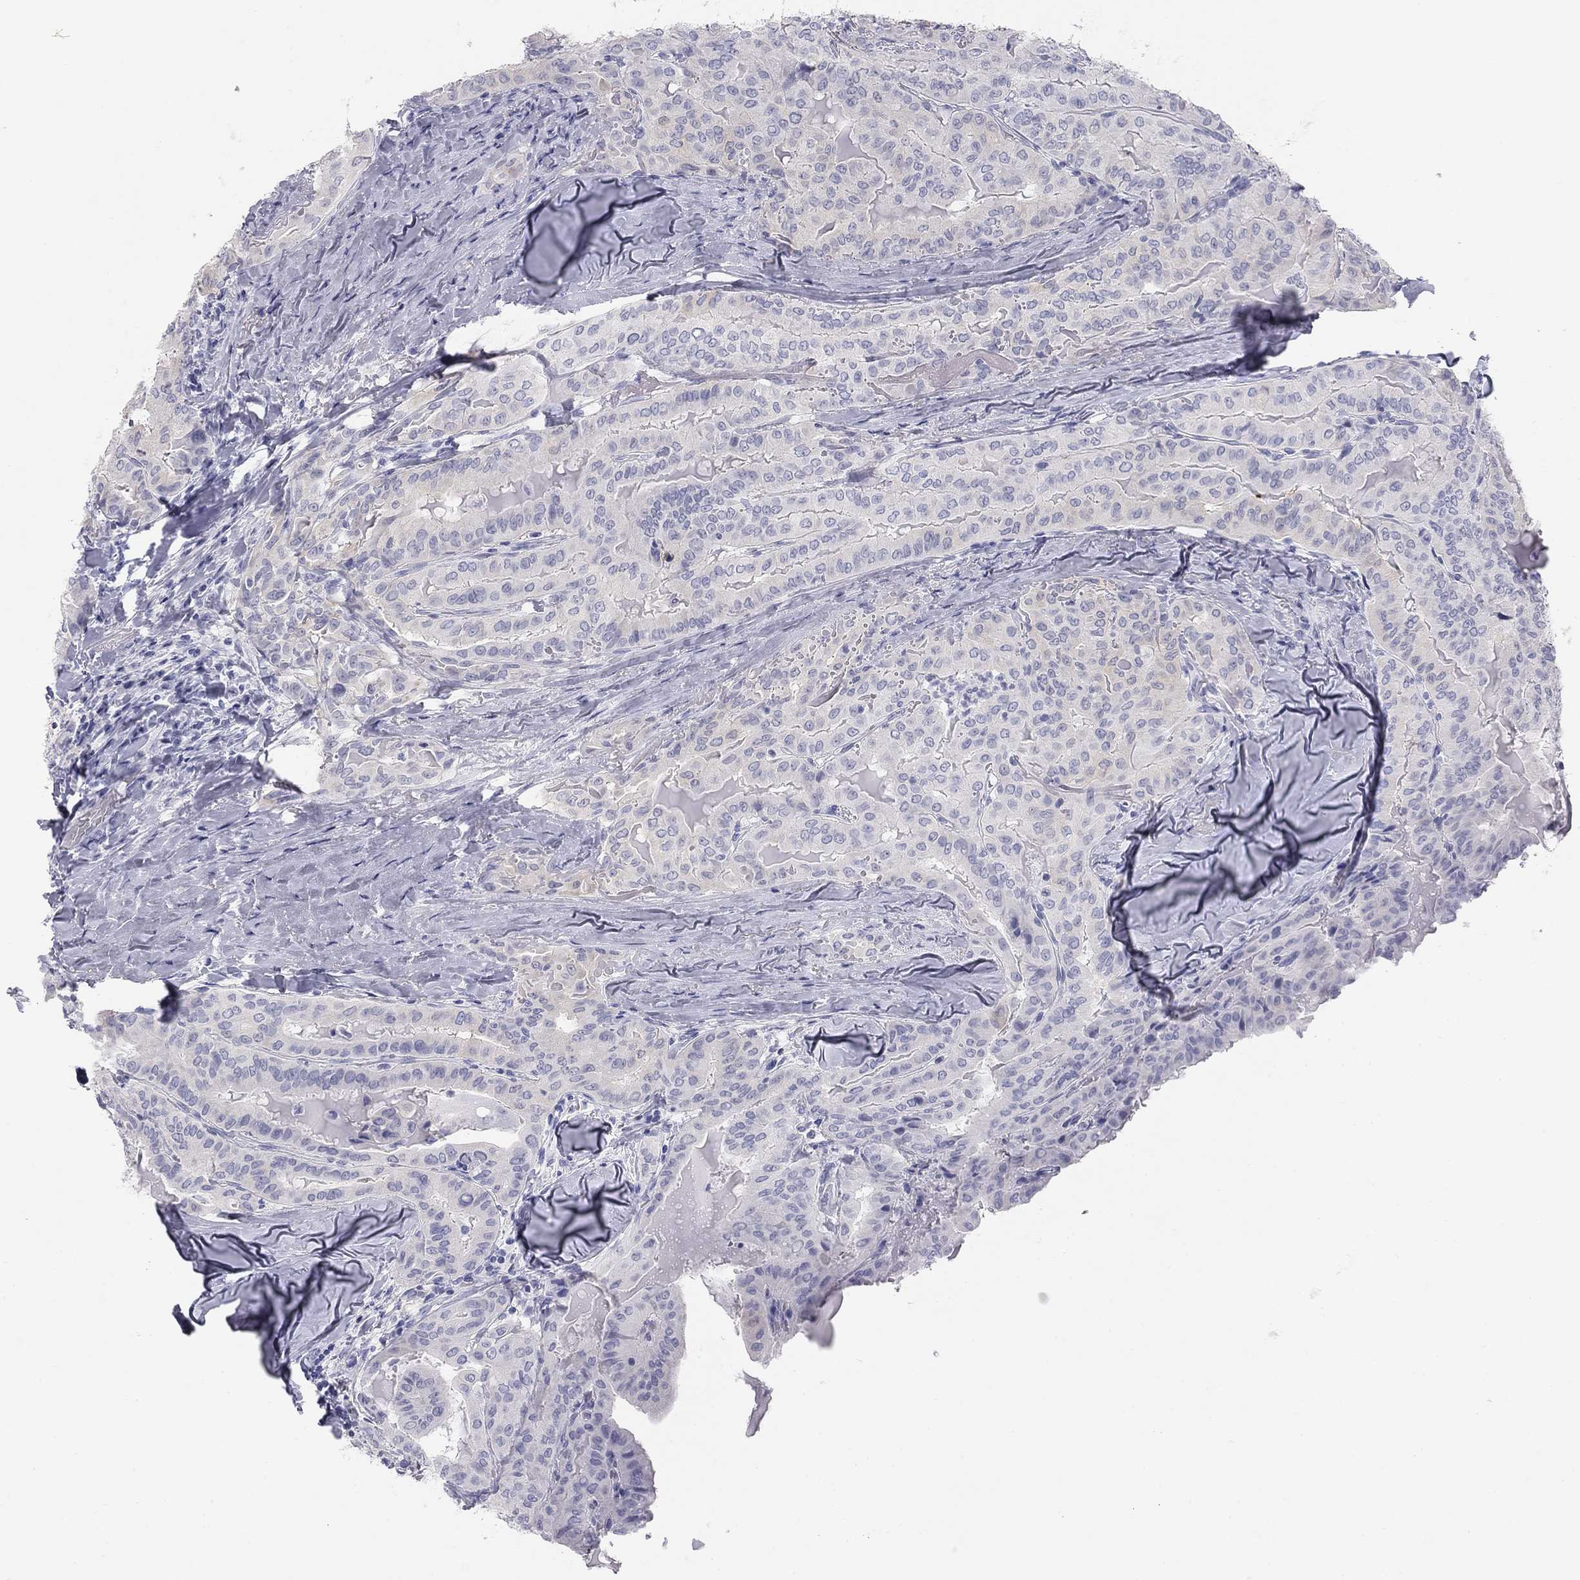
{"staining": {"intensity": "negative", "quantity": "none", "location": "none"}, "tissue": "thyroid cancer", "cell_type": "Tumor cells", "image_type": "cancer", "snomed": [{"axis": "morphology", "description": "Papillary adenocarcinoma, NOS"}, {"axis": "topography", "description": "Thyroid gland"}], "caption": "This is a image of immunohistochemistry (IHC) staining of thyroid papillary adenocarcinoma, which shows no positivity in tumor cells. (Stains: DAB immunohistochemistry with hematoxylin counter stain, Microscopy: brightfield microscopy at high magnification).", "gene": "SULT2B1", "patient": {"sex": "female", "age": 68}}